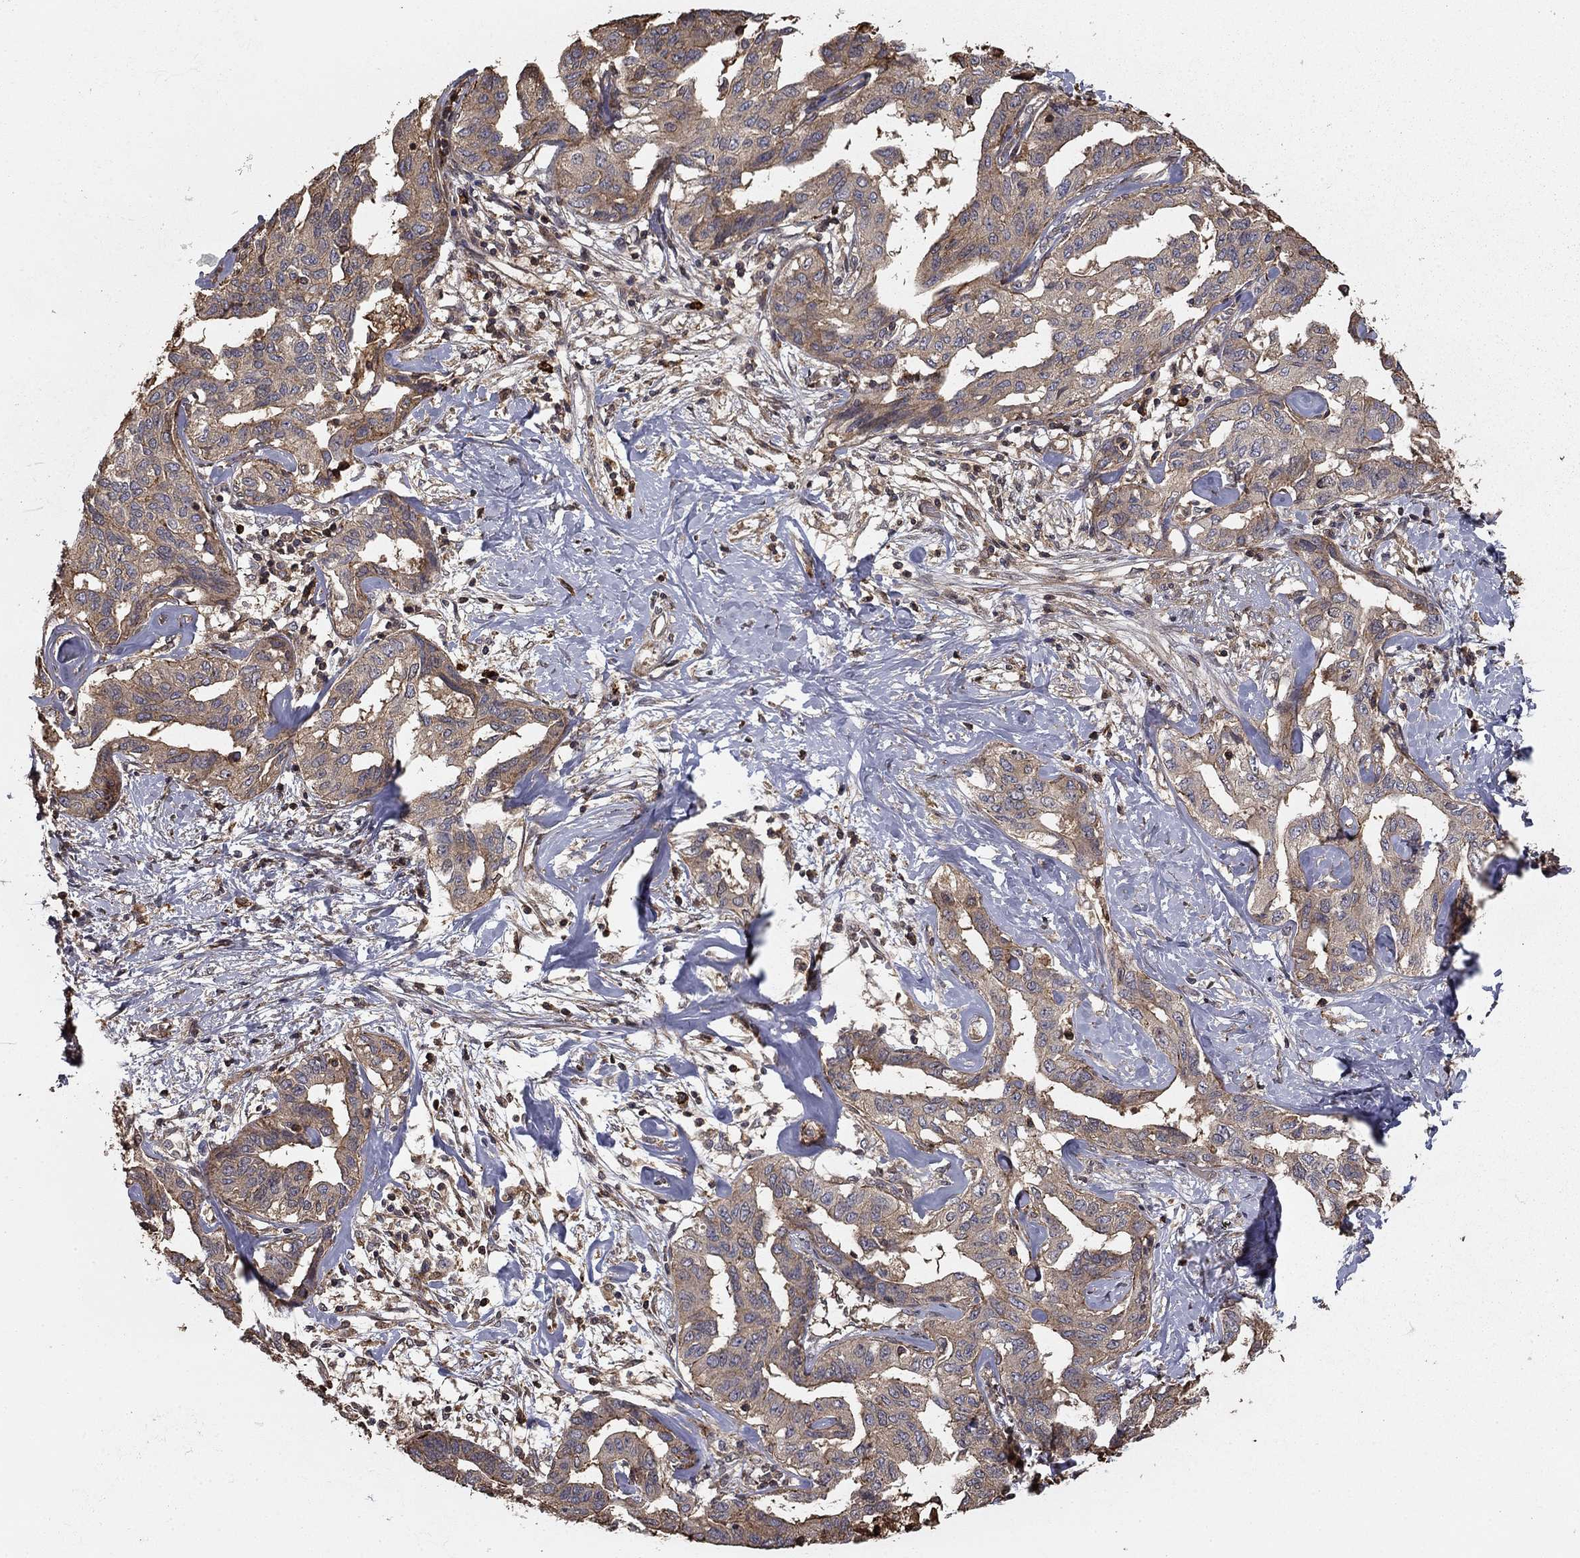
{"staining": {"intensity": "weak", "quantity": "25%-75%", "location": "cytoplasmic/membranous"}, "tissue": "liver cancer", "cell_type": "Tumor cells", "image_type": "cancer", "snomed": [{"axis": "morphology", "description": "Cholangiocarcinoma"}, {"axis": "topography", "description": "Liver"}], "caption": "Brown immunohistochemical staining in human liver cholangiocarcinoma displays weak cytoplasmic/membranous expression in approximately 25%-75% of tumor cells.", "gene": "HABP4", "patient": {"sex": "male", "age": 59}}